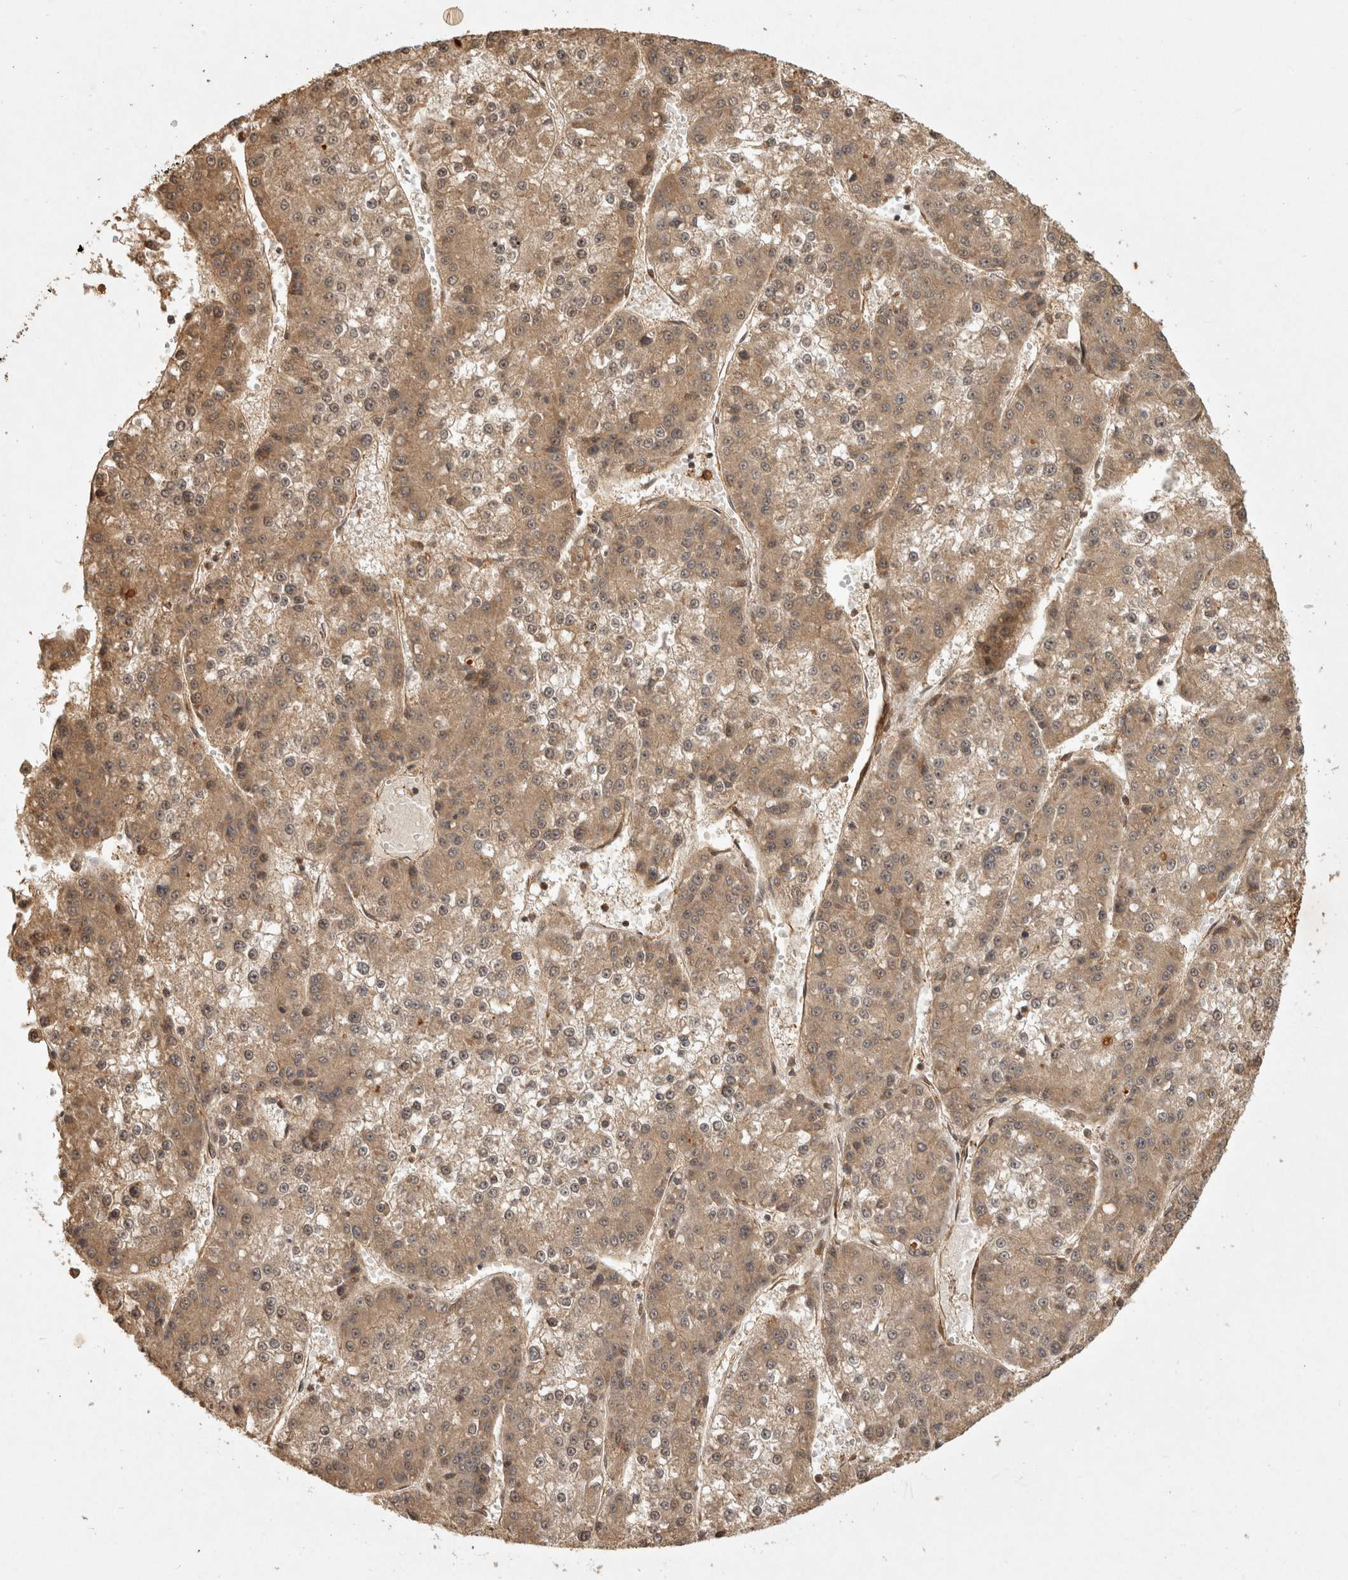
{"staining": {"intensity": "moderate", "quantity": ">75%", "location": "cytoplasmic/membranous"}, "tissue": "liver cancer", "cell_type": "Tumor cells", "image_type": "cancer", "snomed": [{"axis": "morphology", "description": "Carcinoma, Hepatocellular, NOS"}, {"axis": "topography", "description": "Liver"}], "caption": "A brown stain shows moderate cytoplasmic/membranous staining of a protein in human liver hepatocellular carcinoma tumor cells.", "gene": "CAMSAP2", "patient": {"sex": "female", "age": 73}}